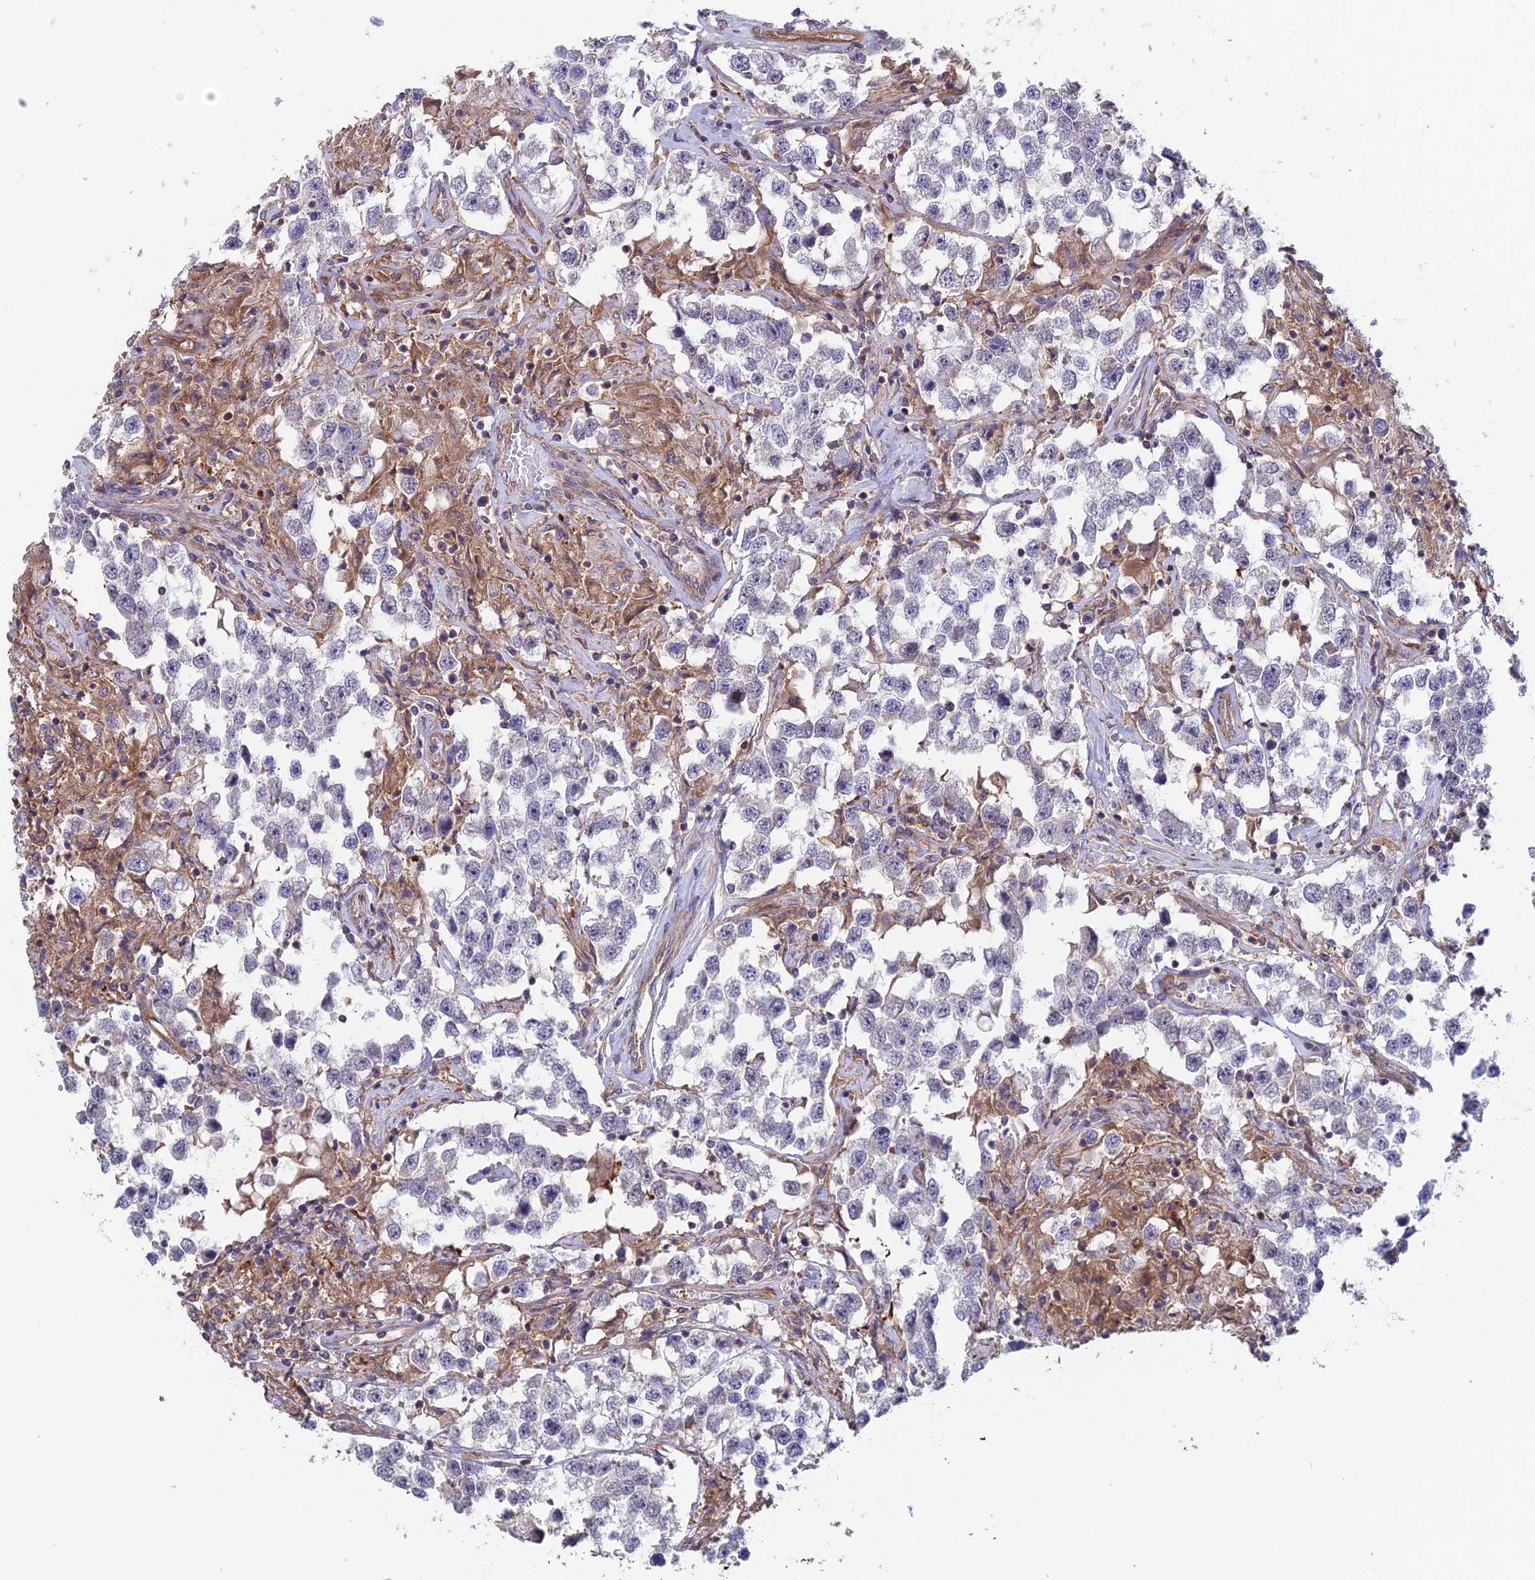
{"staining": {"intensity": "negative", "quantity": "none", "location": "none"}, "tissue": "testis cancer", "cell_type": "Tumor cells", "image_type": "cancer", "snomed": [{"axis": "morphology", "description": "Seminoma, NOS"}, {"axis": "topography", "description": "Testis"}], "caption": "Immunohistochemistry of human testis cancer reveals no positivity in tumor cells.", "gene": "NUDT16L1", "patient": {"sex": "male", "age": 46}}